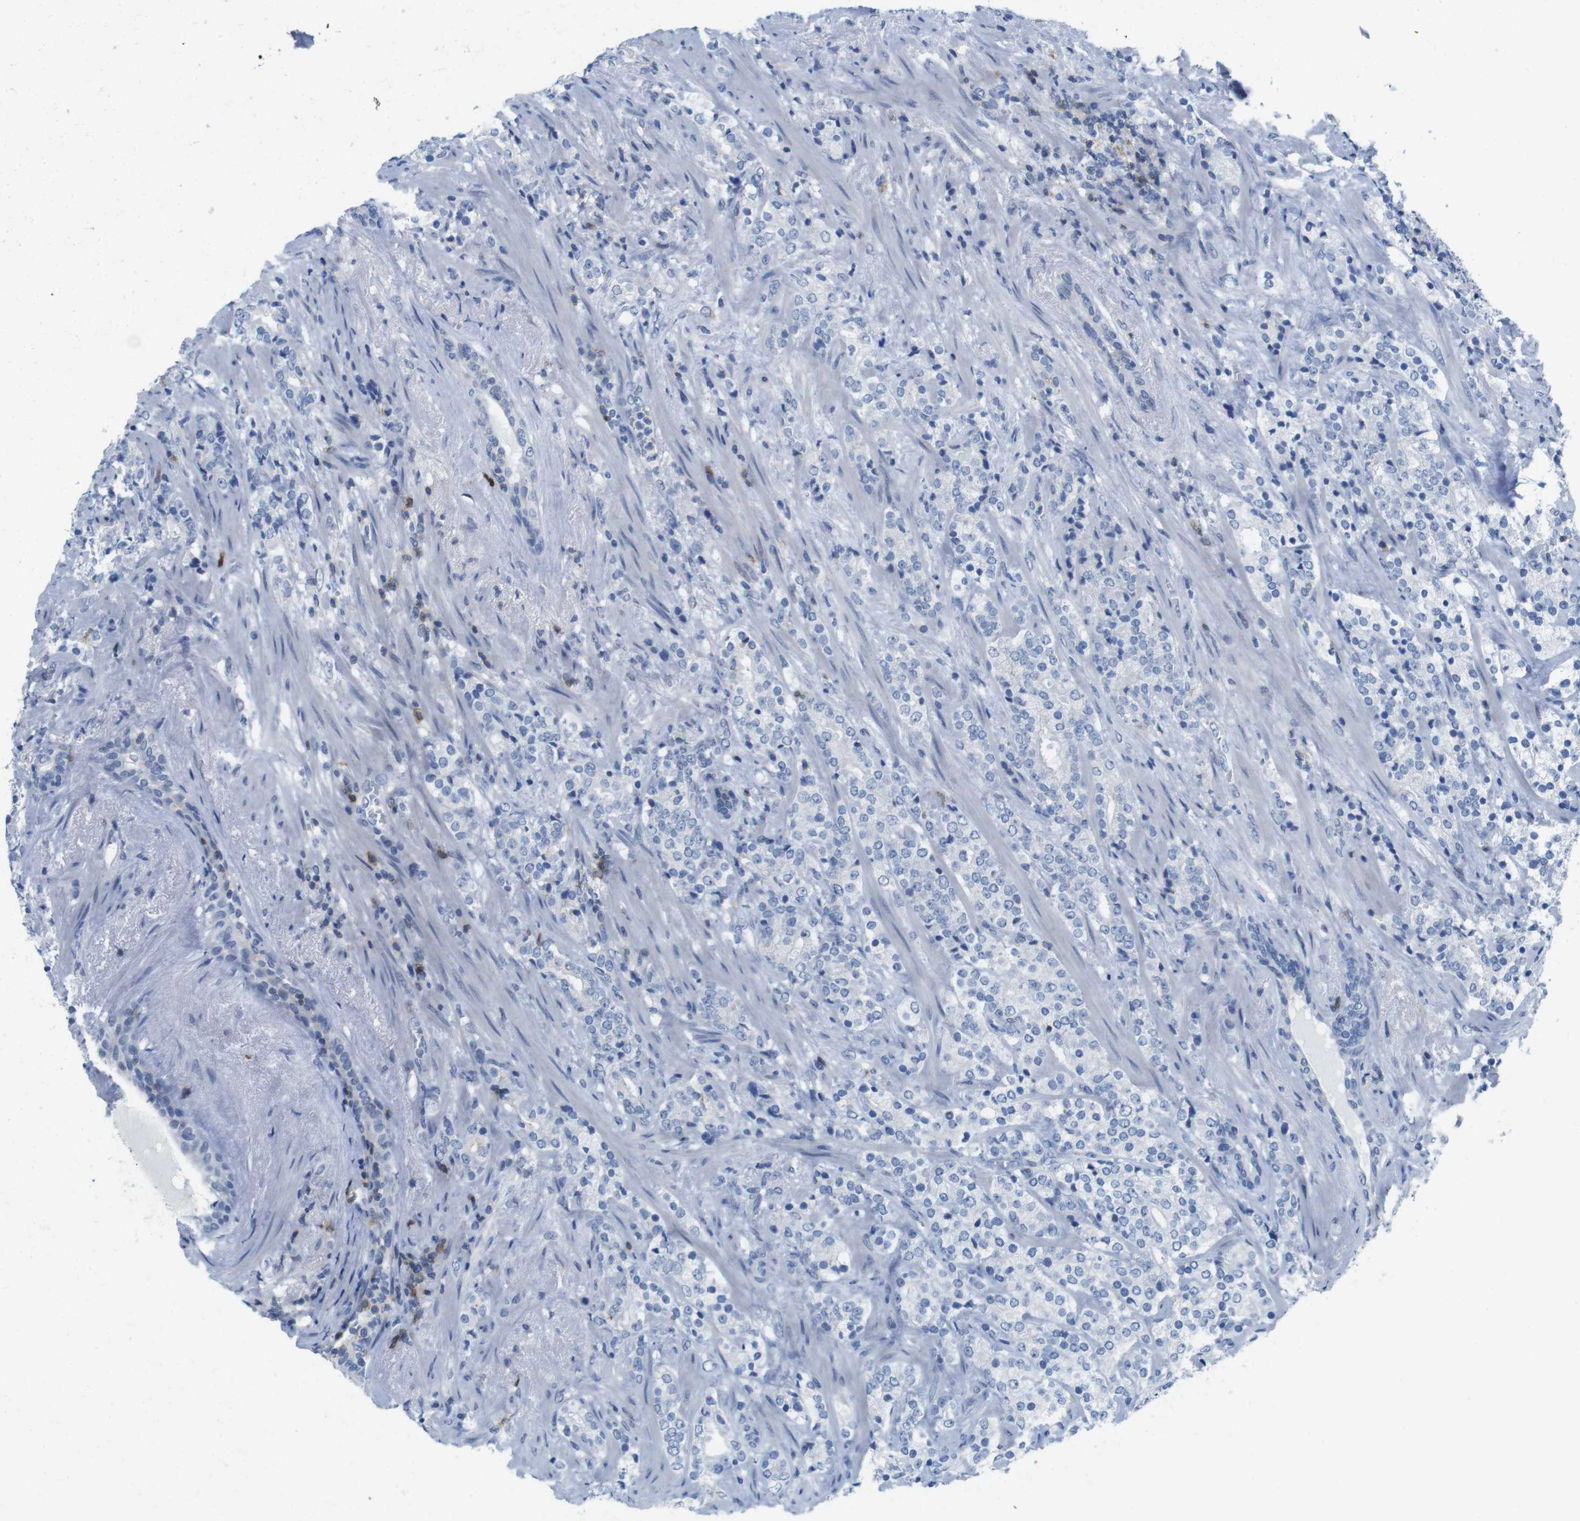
{"staining": {"intensity": "negative", "quantity": "none", "location": "none"}, "tissue": "prostate cancer", "cell_type": "Tumor cells", "image_type": "cancer", "snomed": [{"axis": "morphology", "description": "Adenocarcinoma, High grade"}, {"axis": "topography", "description": "Prostate"}], "caption": "DAB (3,3'-diaminobenzidine) immunohistochemical staining of prostate cancer exhibits no significant positivity in tumor cells.", "gene": "CD5", "patient": {"sex": "male", "age": 71}}